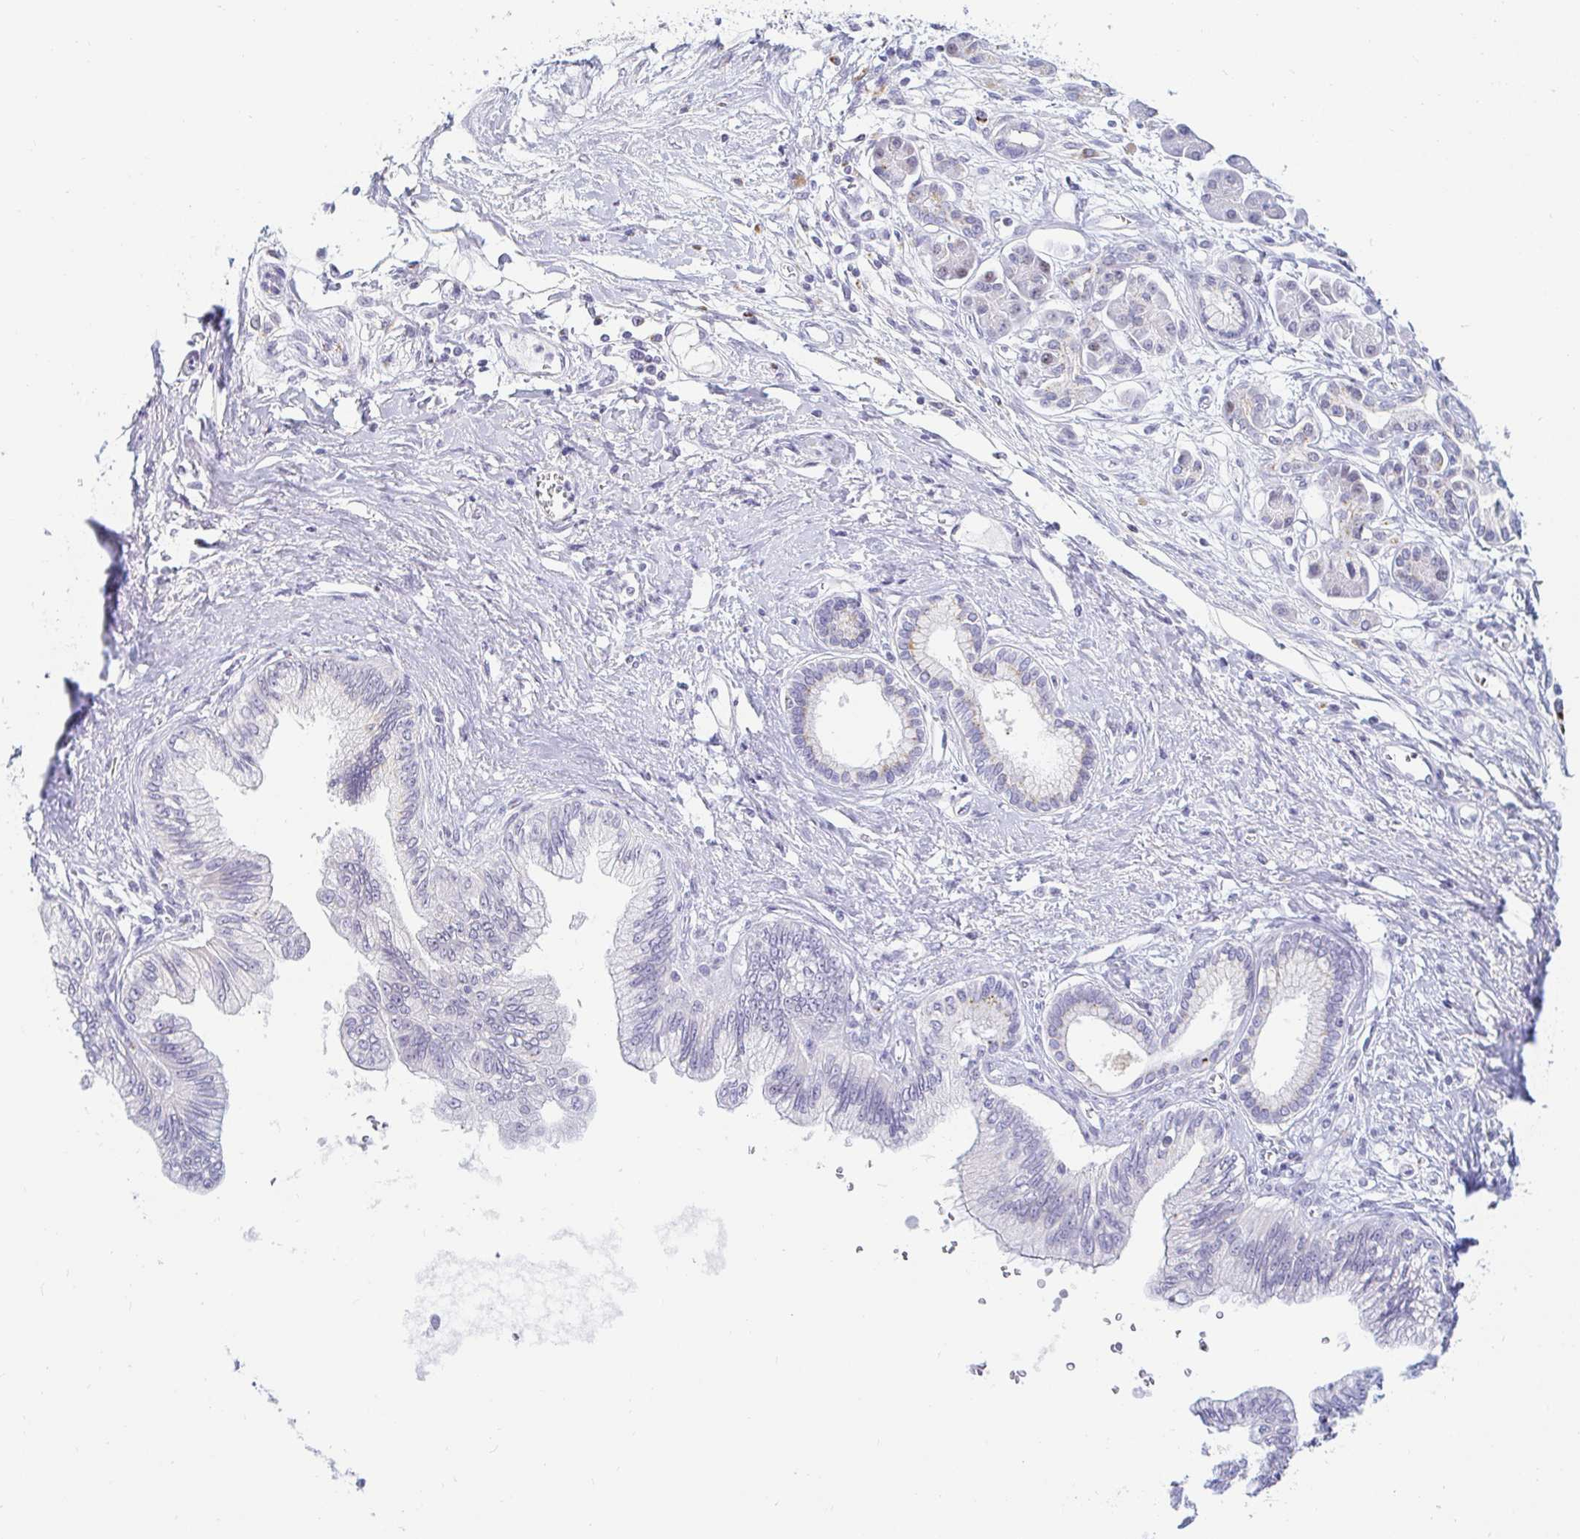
{"staining": {"intensity": "negative", "quantity": "none", "location": "none"}, "tissue": "pancreatic cancer", "cell_type": "Tumor cells", "image_type": "cancer", "snomed": [{"axis": "morphology", "description": "Adenocarcinoma, NOS"}, {"axis": "topography", "description": "Pancreas"}], "caption": "IHC histopathology image of neoplastic tissue: human pancreatic cancer stained with DAB (3,3'-diaminobenzidine) shows no significant protein positivity in tumor cells. The staining is performed using DAB (3,3'-diaminobenzidine) brown chromogen with nuclei counter-stained in using hematoxylin.", "gene": "OR51D1", "patient": {"sex": "female", "age": 77}}